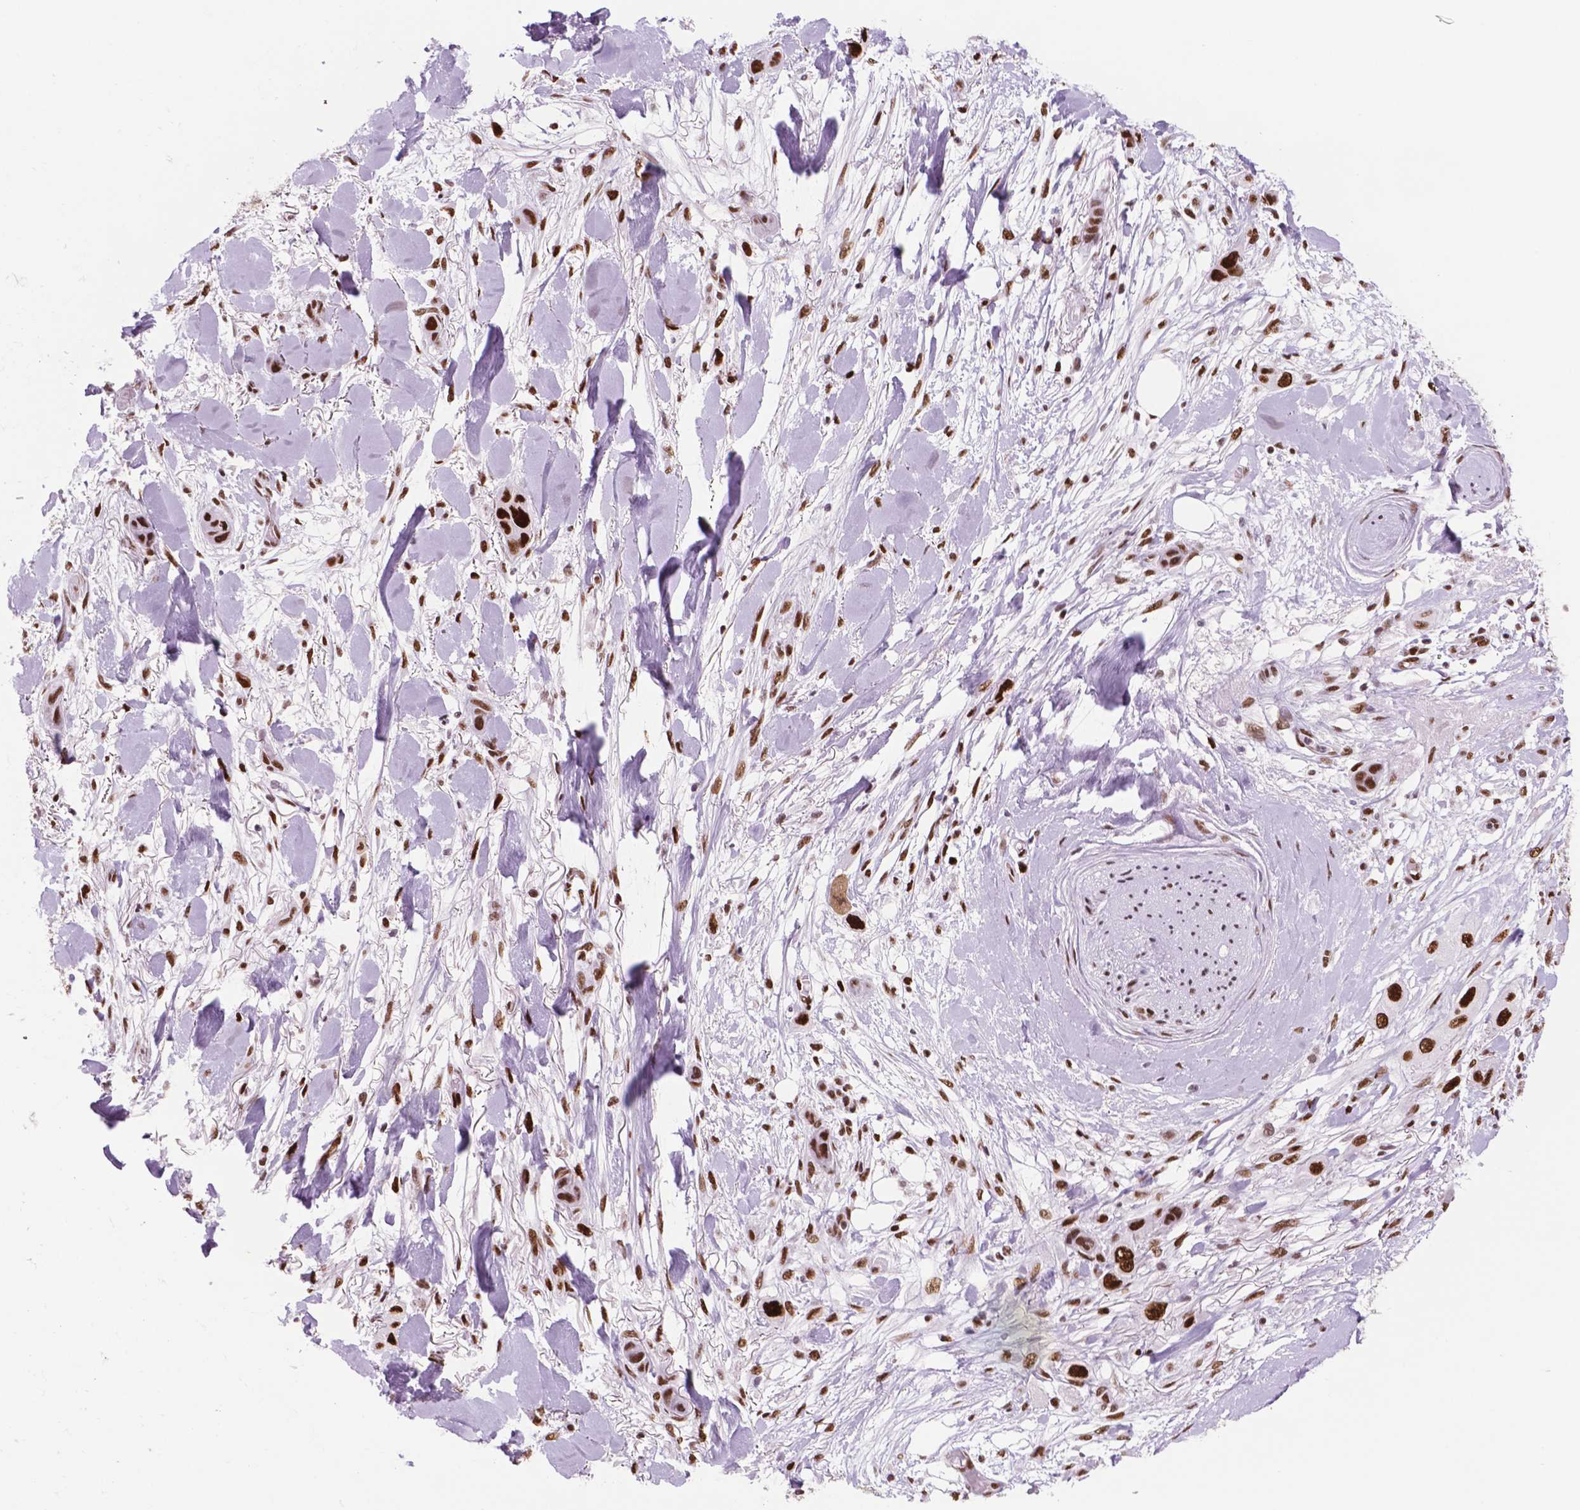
{"staining": {"intensity": "strong", "quantity": ">75%", "location": "nuclear"}, "tissue": "skin cancer", "cell_type": "Tumor cells", "image_type": "cancer", "snomed": [{"axis": "morphology", "description": "Squamous cell carcinoma, NOS"}, {"axis": "topography", "description": "Skin"}], "caption": "IHC staining of skin squamous cell carcinoma, which reveals high levels of strong nuclear expression in approximately >75% of tumor cells indicating strong nuclear protein staining. The staining was performed using DAB (3,3'-diaminobenzidine) (brown) for protein detection and nuclei were counterstained in hematoxylin (blue).", "gene": "MSH6", "patient": {"sex": "male", "age": 79}}